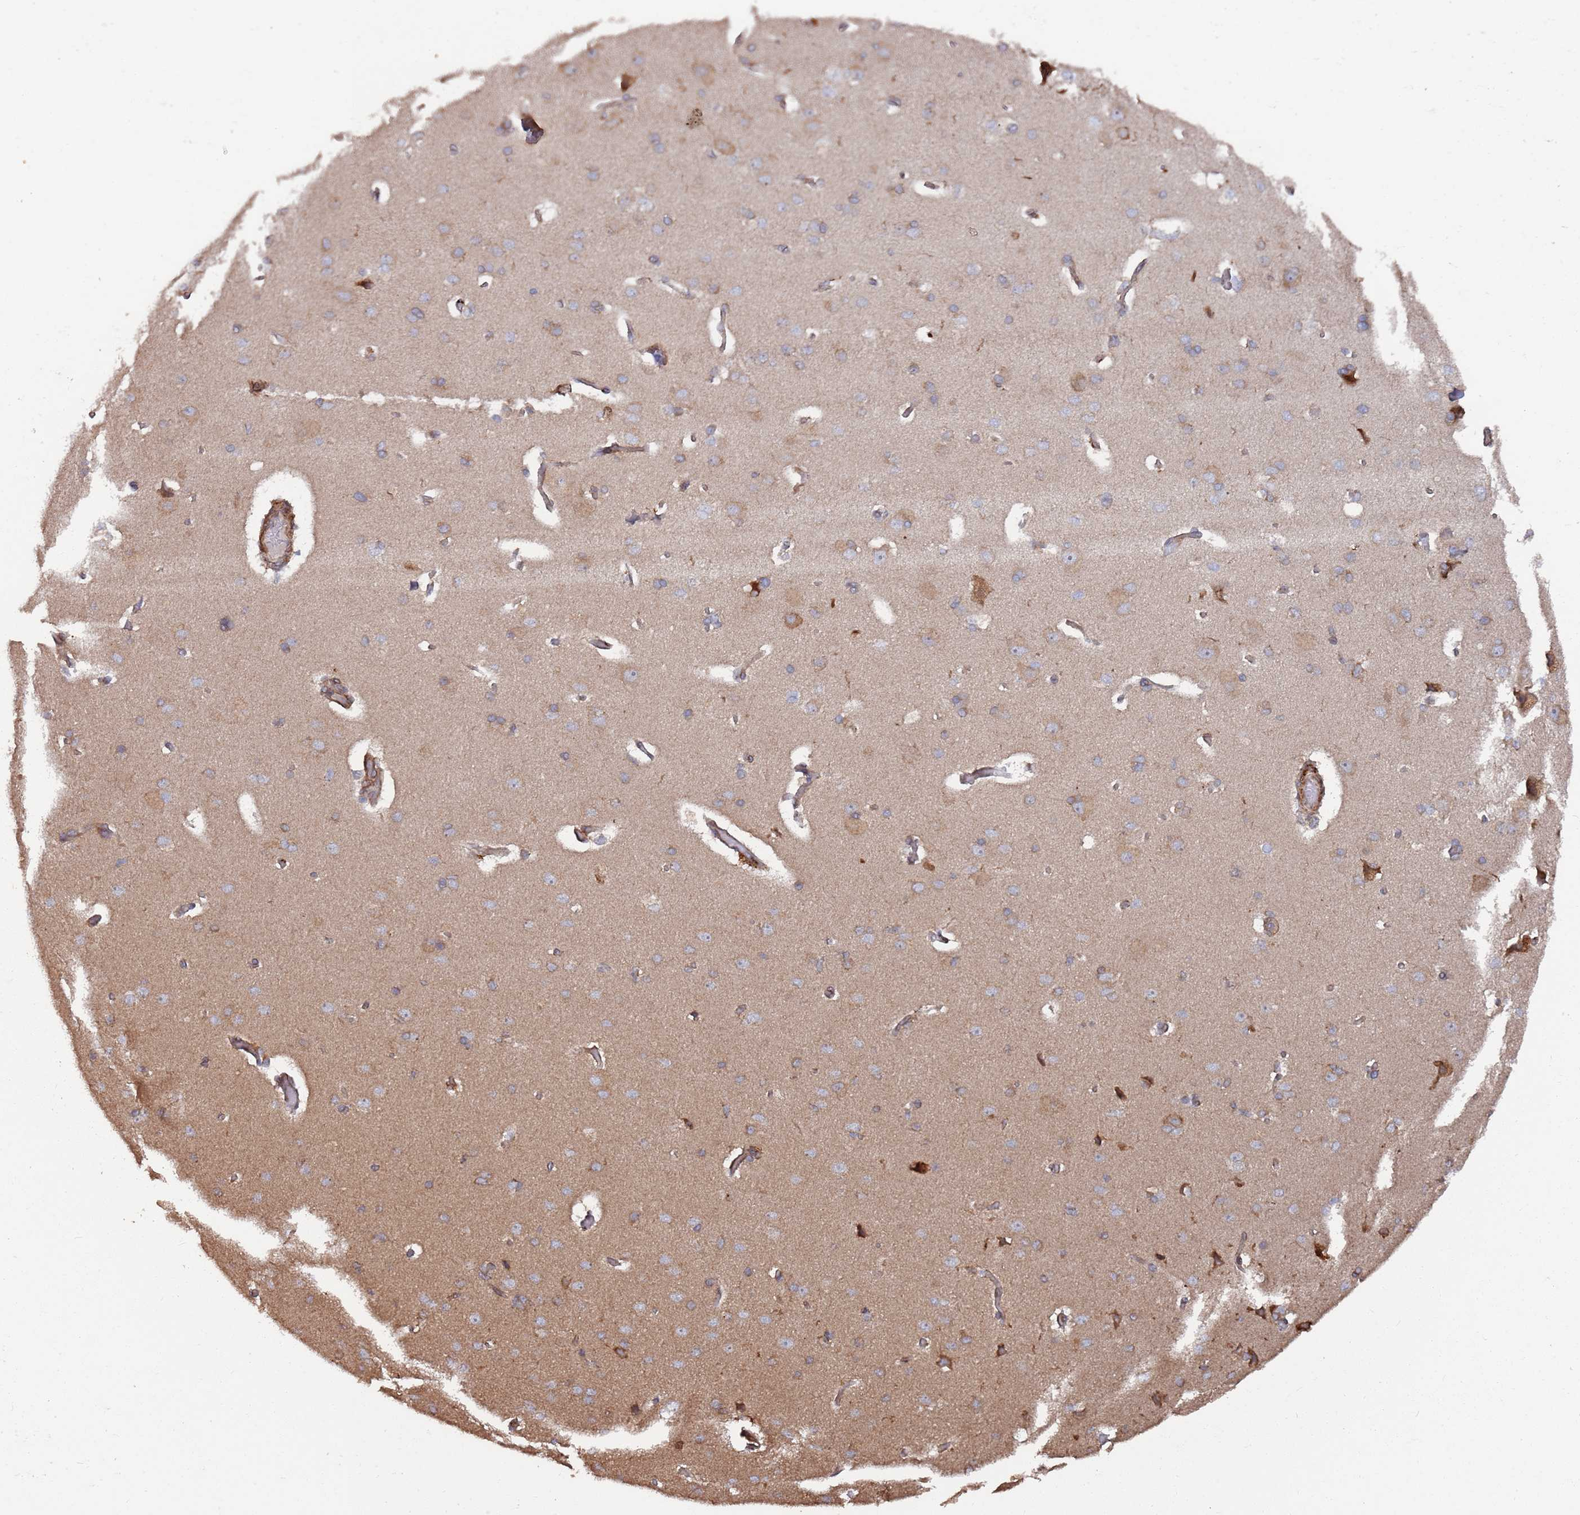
{"staining": {"intensity": "moderate", "quantity": ">75%", "location": "cytoplasmic/membranous"}, "tissue": "cerebral cortex", "cell_type": "Endothelial cells", "image_type": "normal", "snomed": [{"axis": "morphology", "description": "Normal tissue, NOS"}, {"axis": "topography", "description": "Cerebral cortex"}], "caption": "A medium amount of moderate cytoplasmic/membranous positivity is identified in approximately >75% of endothelial cells in benign cerebral cortex. (IHC, brightfield microscopy, high magnification).", "gene": "LACC1", "patient": {"sex": "male", "age": 62}}